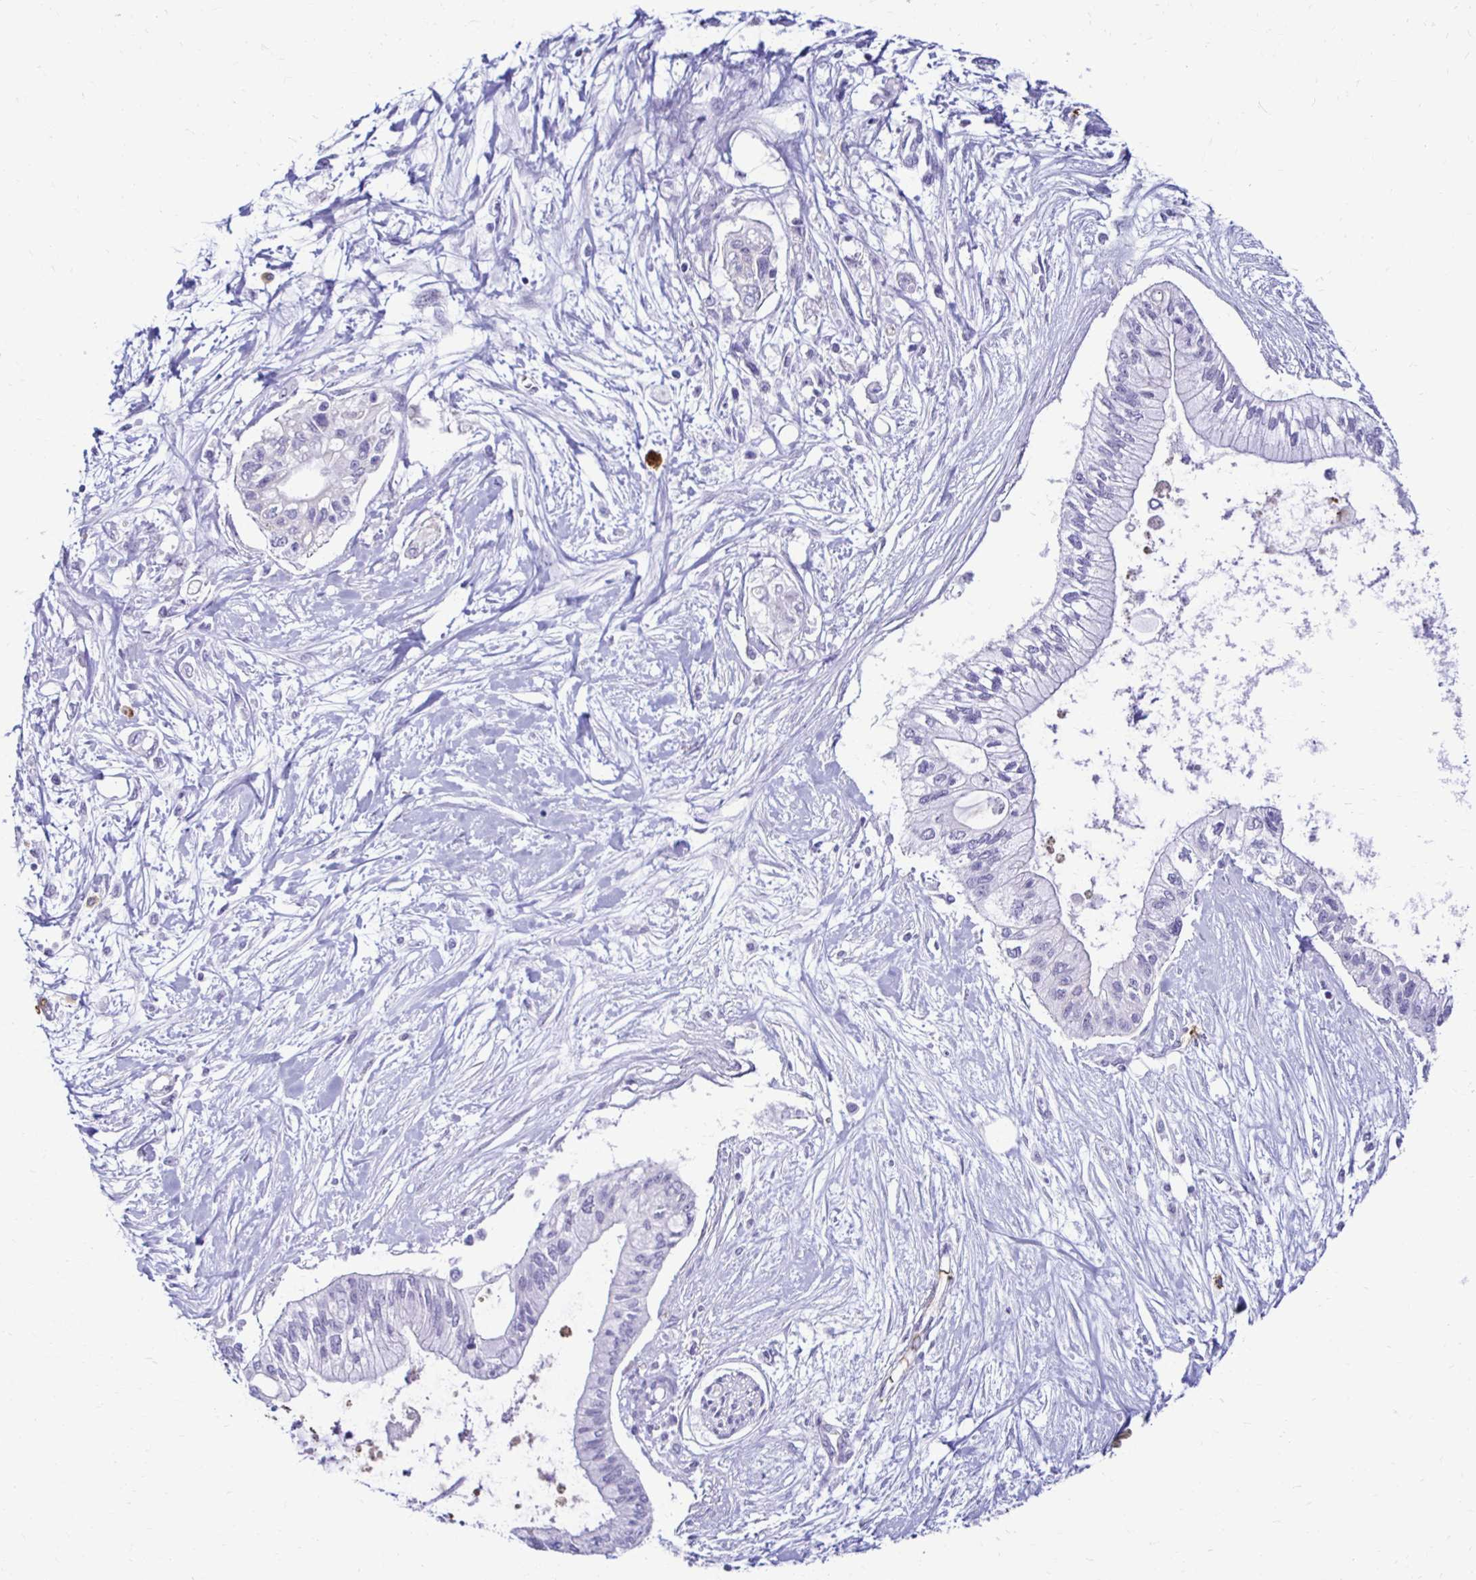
{"staining": {"intensity": "negative", "quantity": "none", "location": "none"}, "tissue": "pancreatic cancer", "cell_type": "Tumor cells", "image_type": "cancer", "snomed": [{"axis": "morphology", "description": "Adenocarcinoma, NOS"}, {"axis": "topography", "description": "Pancreas"}], "caption": "Immunohistochemistry (IHC) of human adenocarcinoma (pancreatic) demonstrates no expression in tumor cells.", "gene": "RHBDL3", "patient": {"sex": "female", "age": 77}}